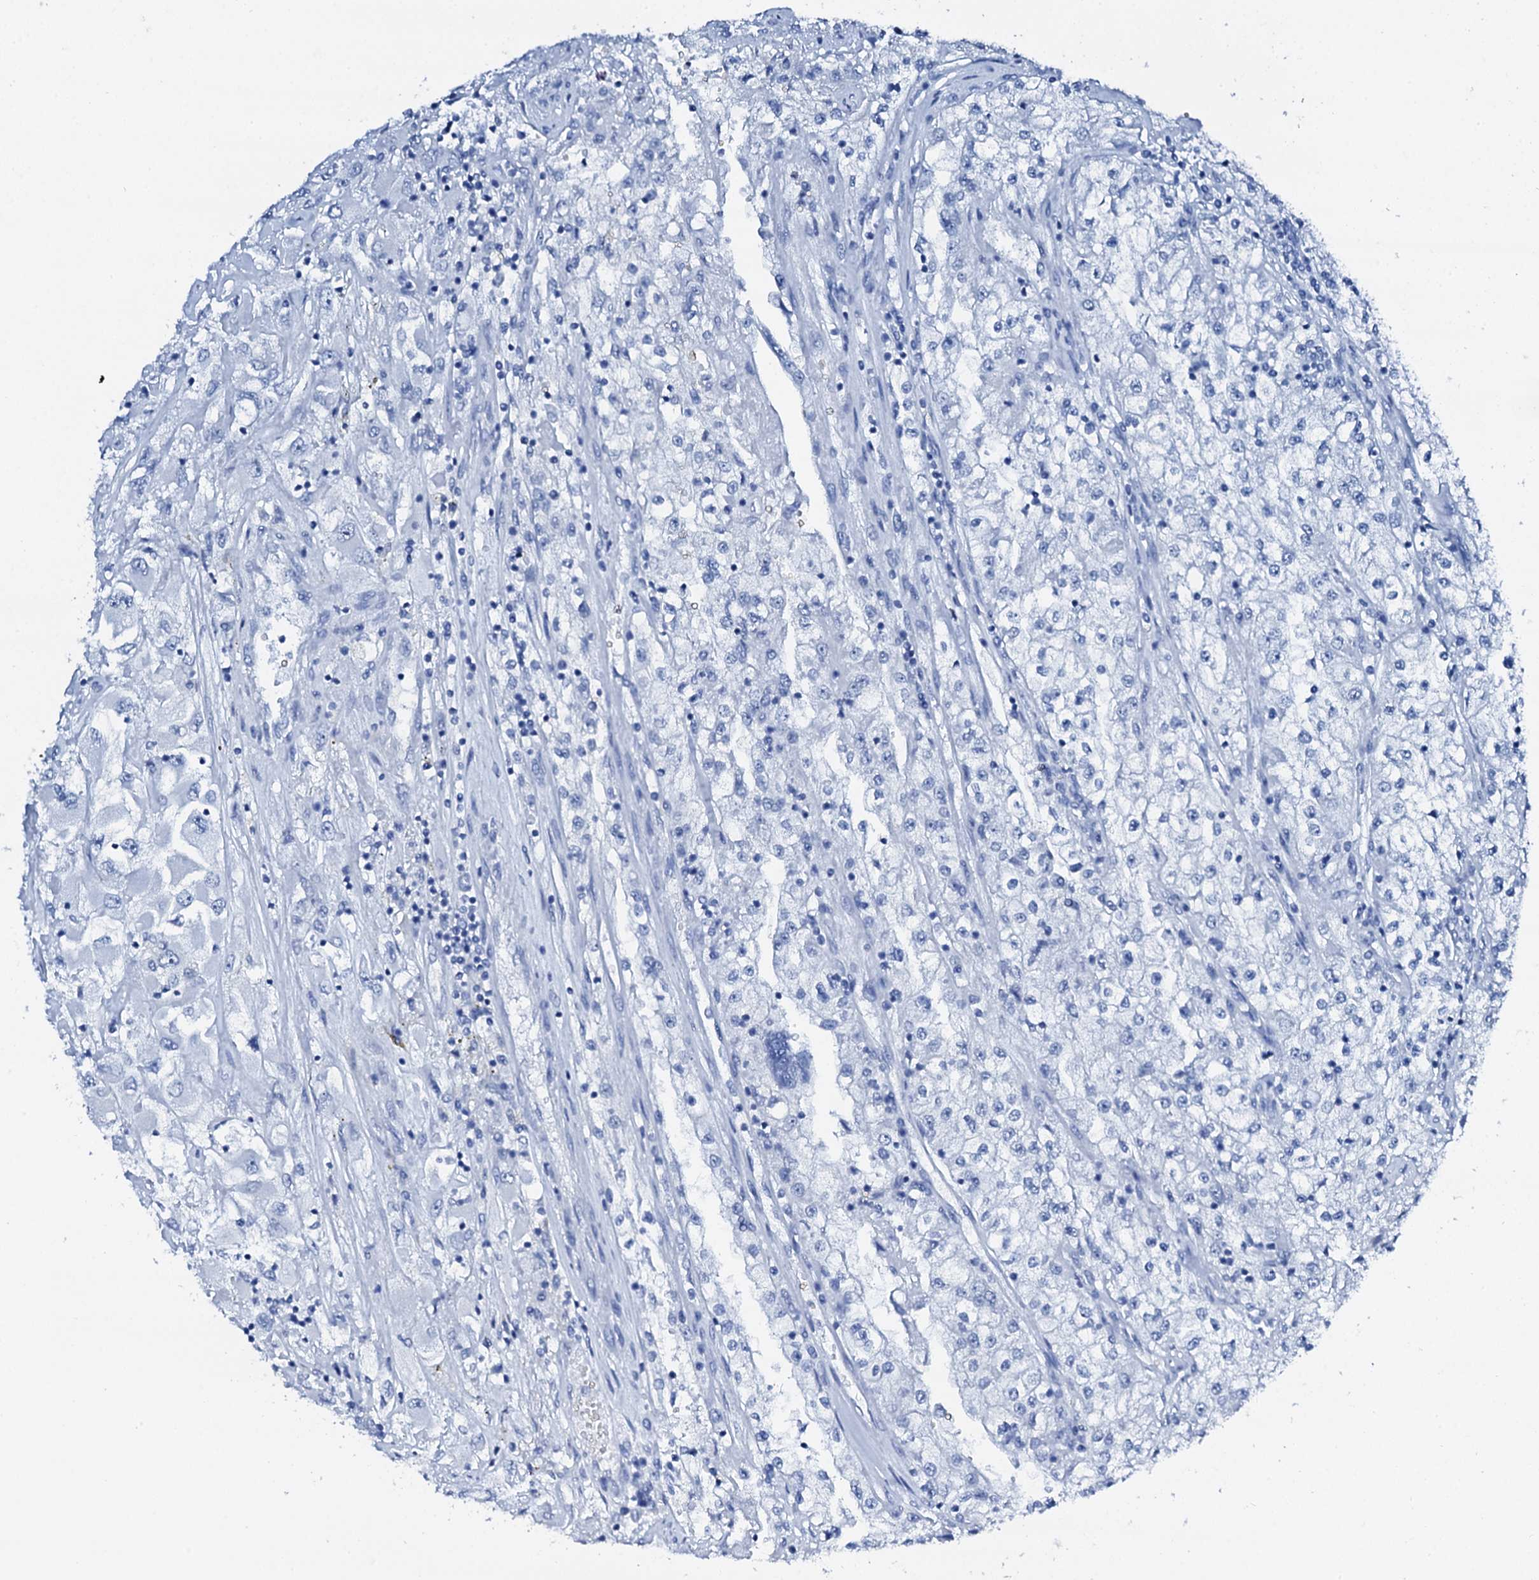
{"staining": {"intensity": "negative", "quantity": "none", "location": "none"}, "tissue": "renal cancer", "cell_type": "Tumor cells", "image_type": "cancer", "snomed": [{"axis": "morphology", "description": "Adenocarcinoma, NOS"}, {"axis": "topography", "description": "Kidney"}], "caption": "There is no significant staining in tumor cells of adenocarcinoma (renal). (DAB (3,3'-diaminobenzidine) immunohistochemistry with hematoxylin counter stain).", "gene": "PTH", "patient": {"sex": "female", "age": 52}}